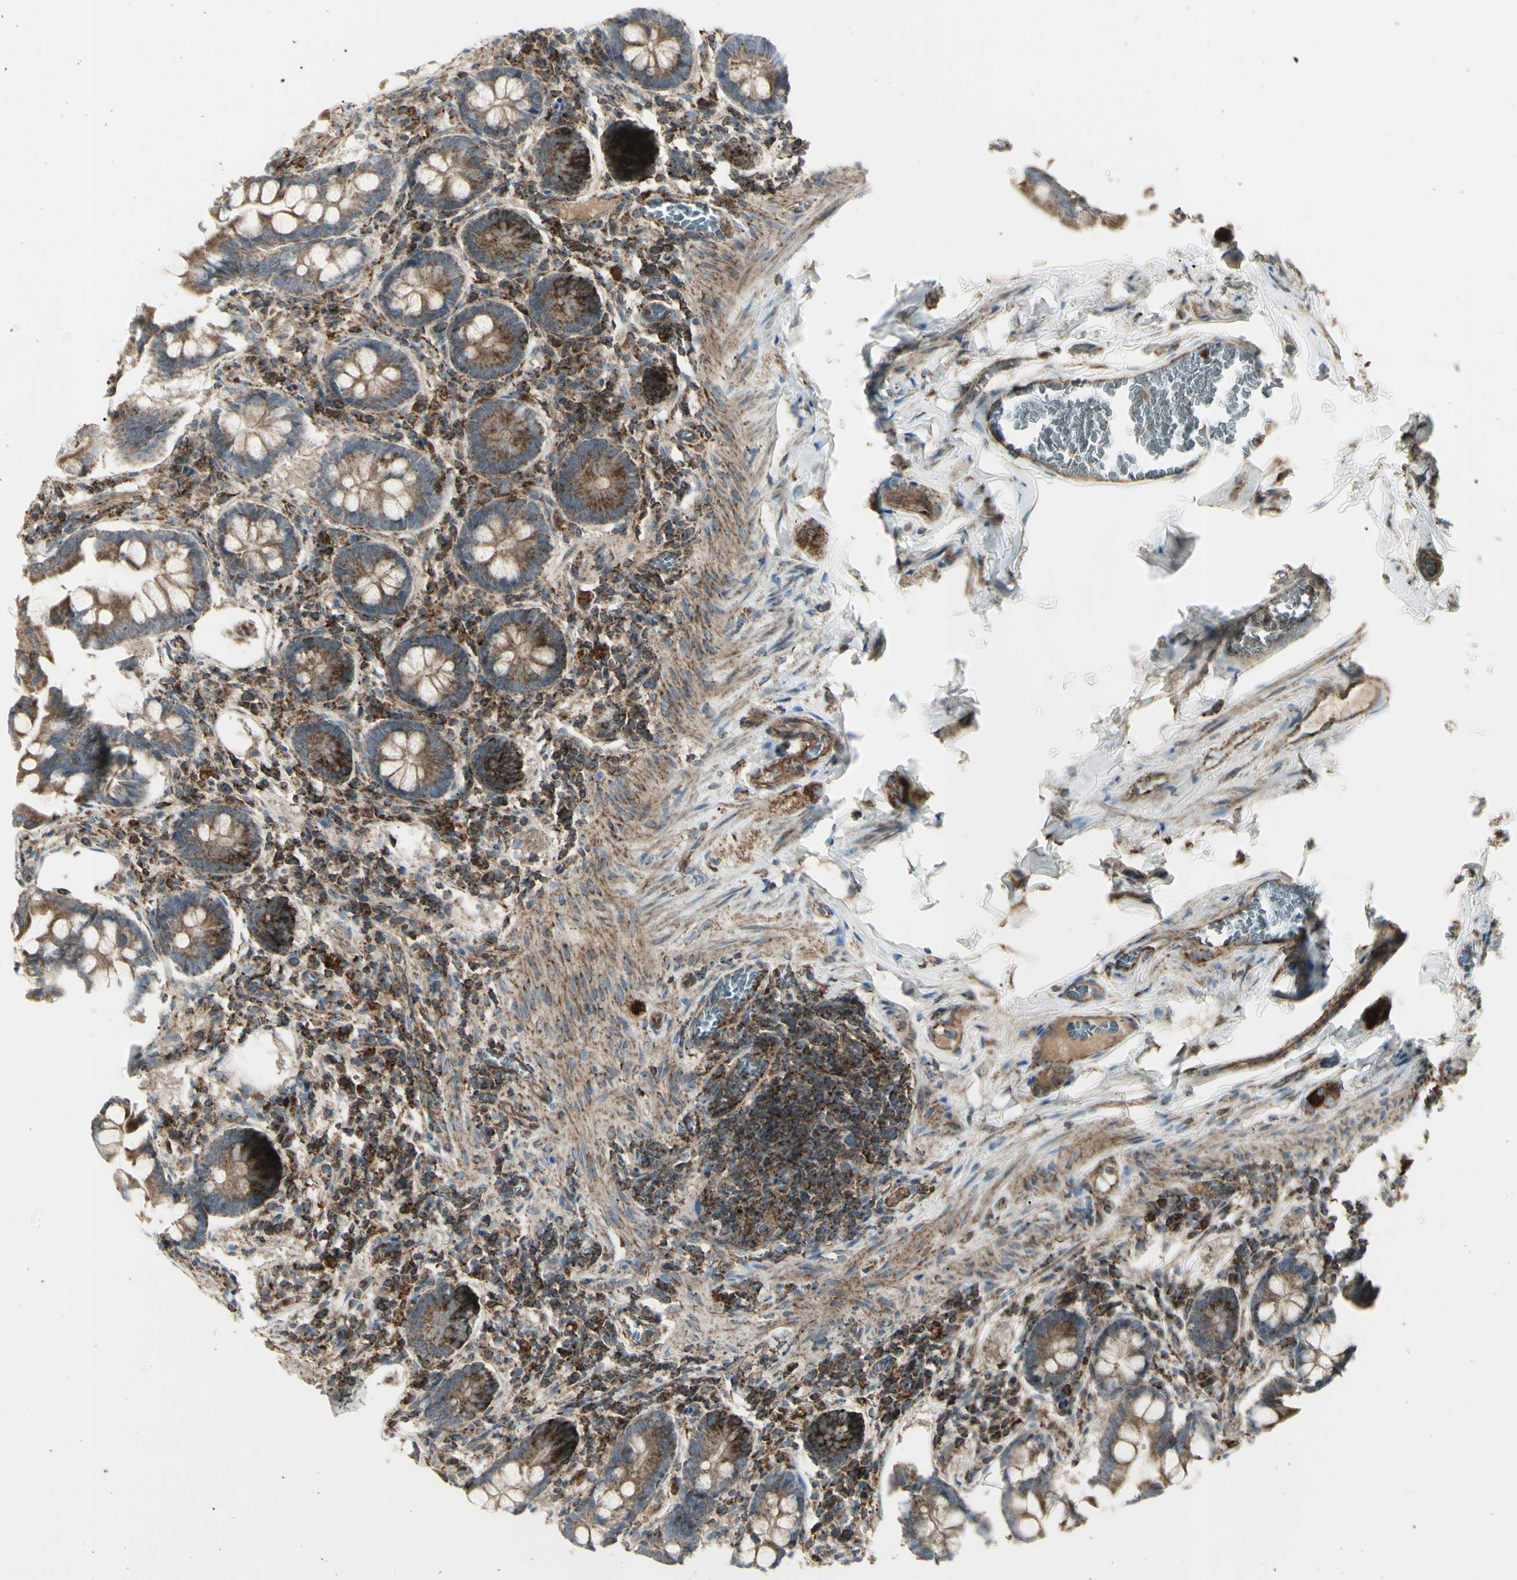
{"staining": {"intensity": "moderate", "quantity": ">75%", "location": "cytoplasmic/membranous"}, "tissue": "small intestine", "cell_type": "Glandular cells", "image_type": "normal", "snomed": [{"axis": "morphology", "description": "Normal tissue, NOS"}, {"axis": "topography", "description": "Small intestine"}], "caption": "DAB immunohistochemical staining of benign small intestine shows moderate cytoplasmic/membranous protein staining in about >75% of glandular cells. (brown staining indicates protein expression, while blue staining denotes nuclei).", "gene": "CYB5R1", "patient": {"sex": "male", "age": 41}}